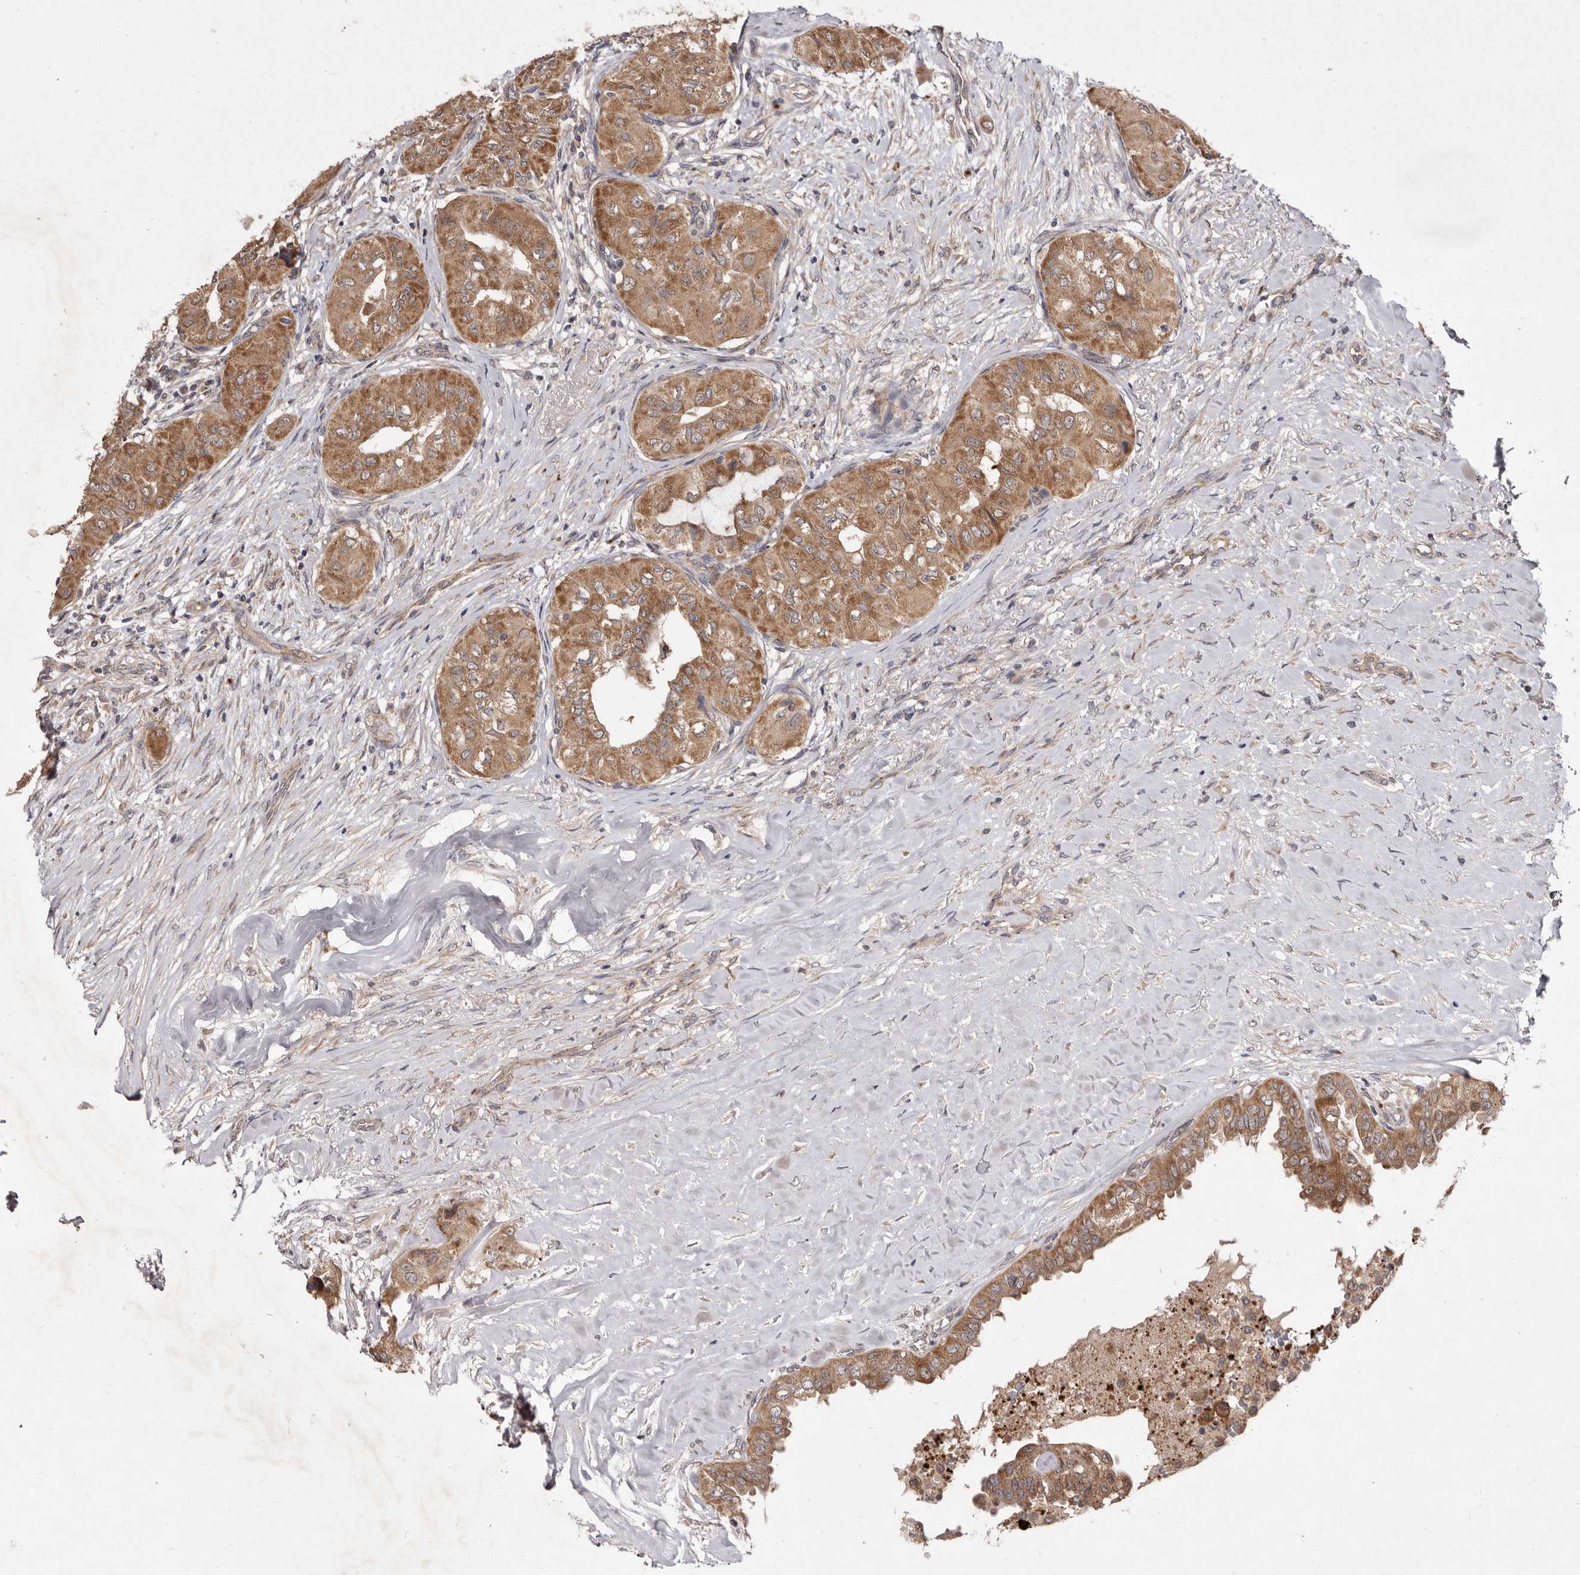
{"staining": {"intensity": "moderate", "quantity": ">75%", "location": "cytoplasmic/membranous"}, "tissue": "thyroid cancer", "cell_type": "Tumor cells", "image_type": "cancer", "snomed": [{"axis": "morphology", "description": "Papillary adenocarcinoma, NOS"}, {"axis": "topography", "description": "Thyroid gland"}], "caption": "Immunohistochemical staining of thyroid cancer reveals medium levels of moderate cytoplasmic/membranous protein positivity in about >75% of tumor cells.", "gene": "FLAD1", "patient": {"sex": "female", "age": 59}}